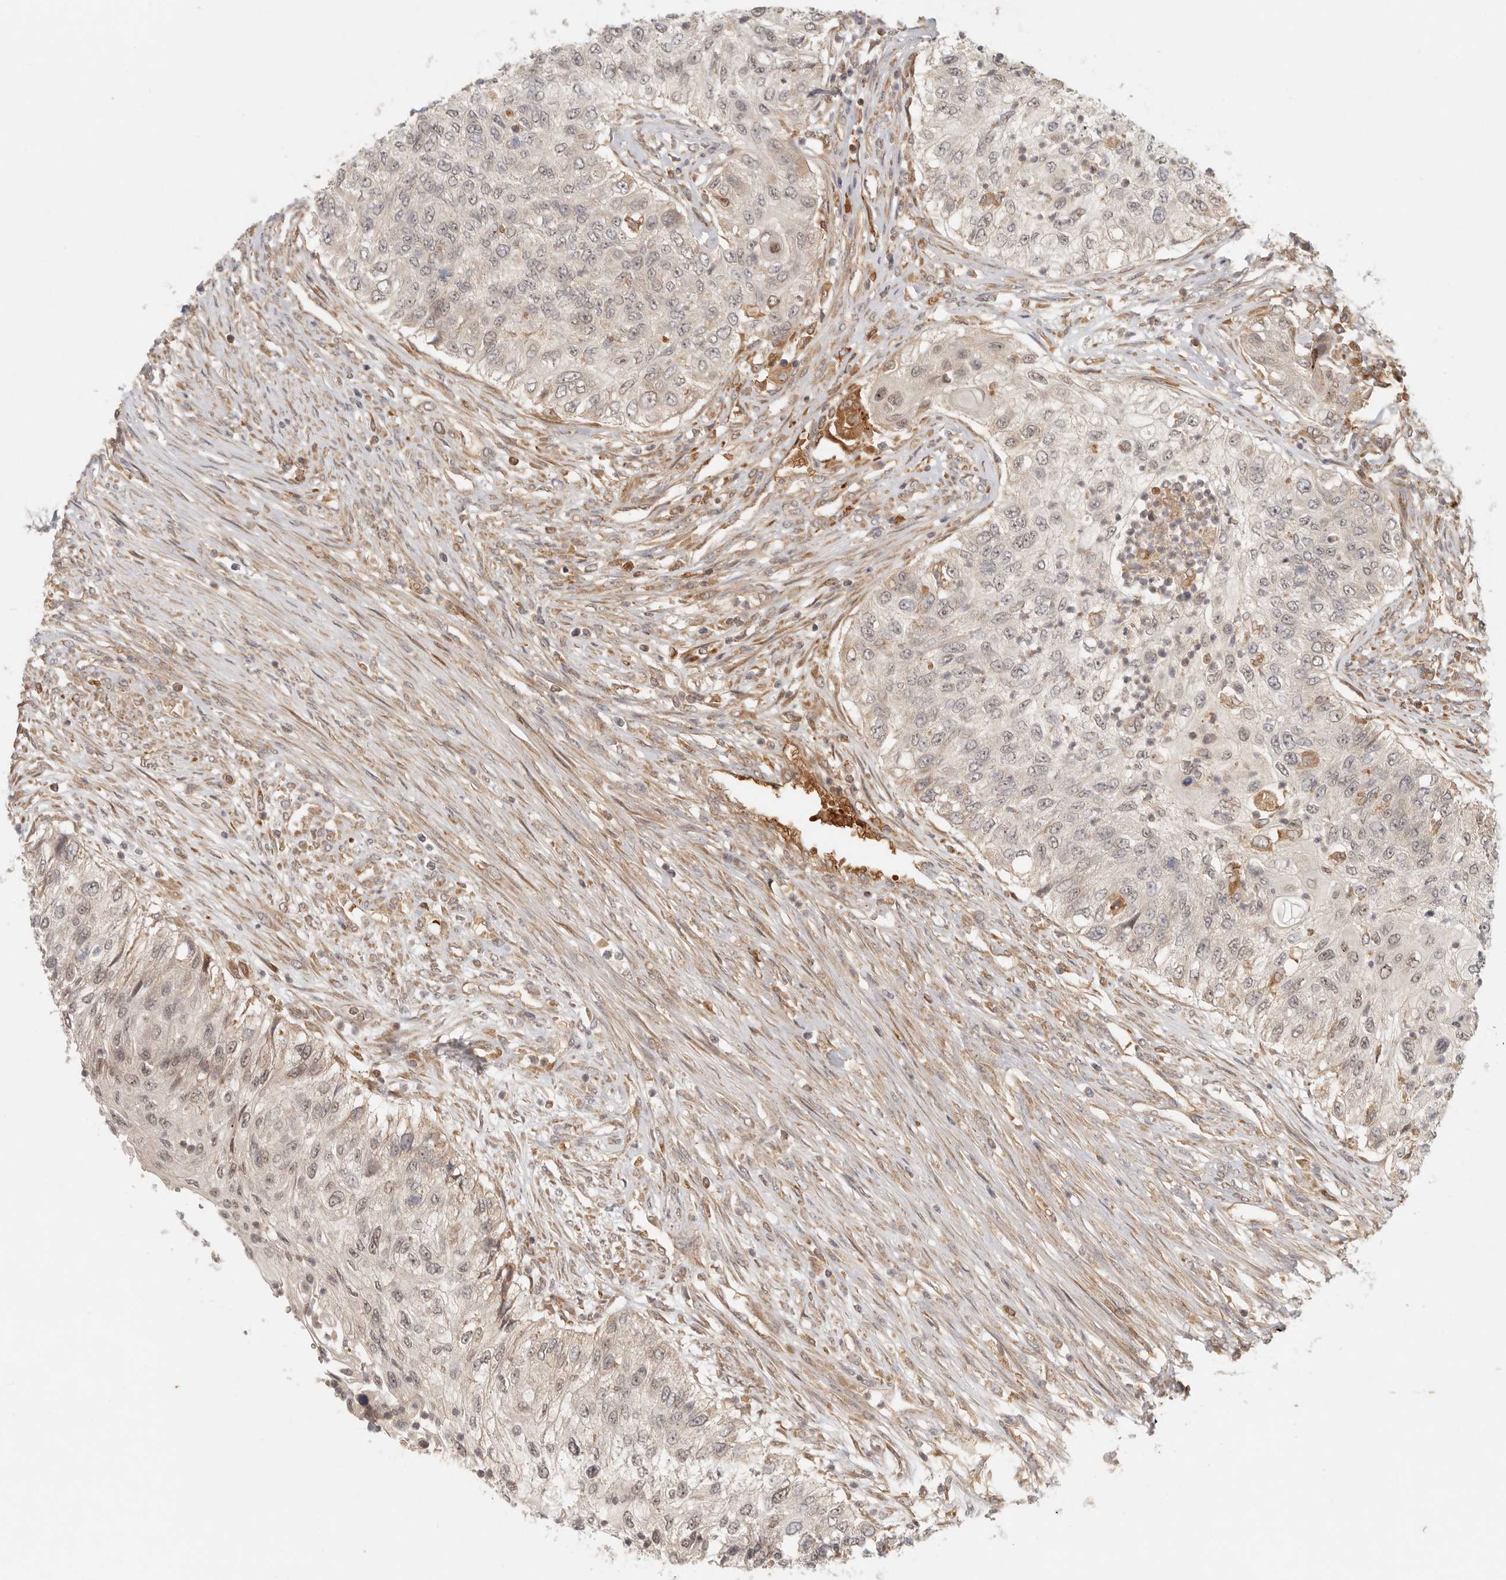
{"staining": {"intensity": "weak", "quantity": "25%-75%", "location": "nuclear"}, "tissue": "urothelial cancer", "cell_type": "Tumor cells", "image_type": "cancer", "snomed": [{"axis": "morphology", "description": "Urothelial carcinoma, High grade"}, {"axis": "topography", "description": "Urinary bladder"}], "caption": "Immunohistochemistry (DAB) staining of human urothelial cancer exhibits weak nuclear protein expression in approximately 25%-75% of tumor cells. (Brightfield microscopy of DAB IHC at high magnification).", "gene": "AHDC1", "patient": {"sex": "female", "age": 60}}